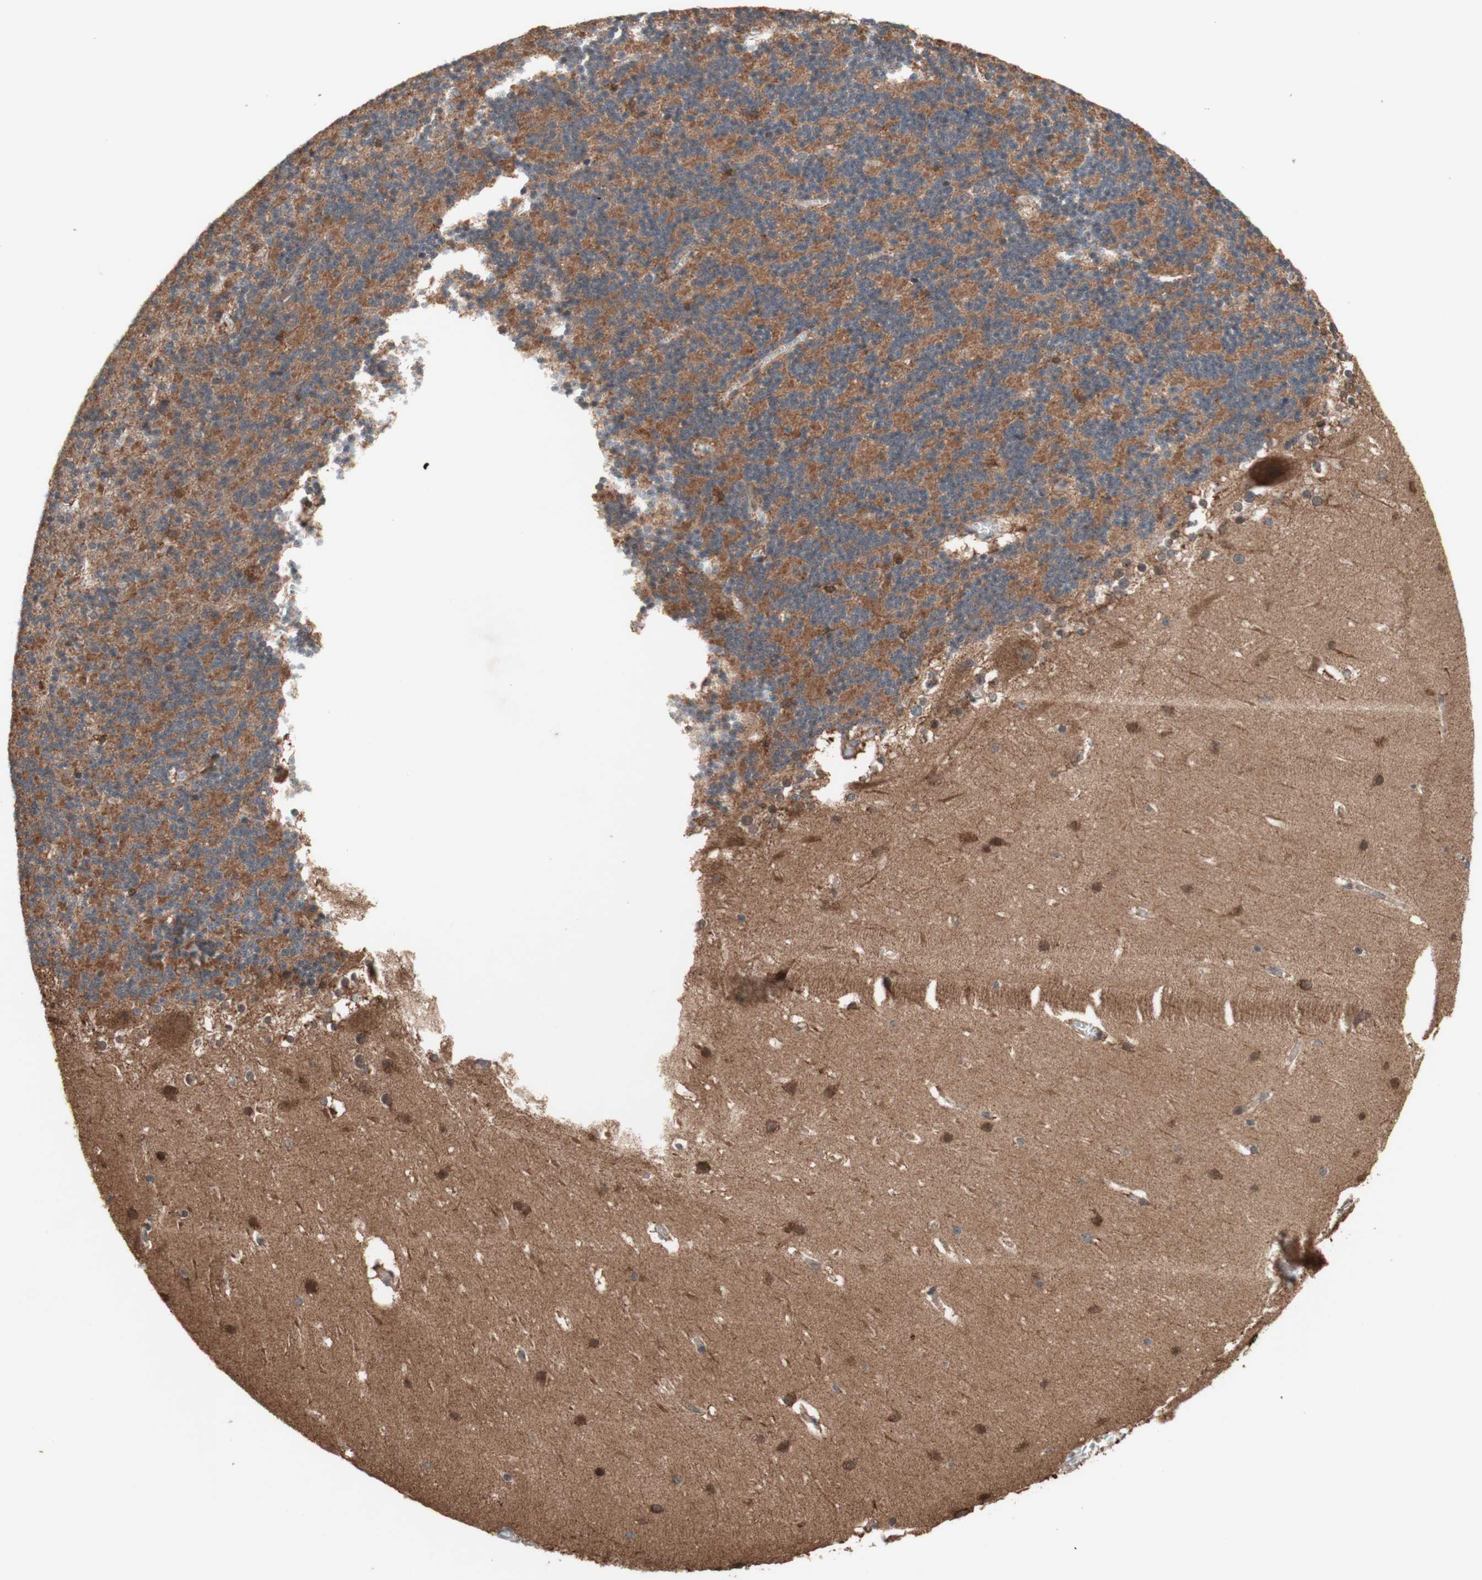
{"staining": {"intensity": "strong", "quantity": "25%-75%", "location": "cytoplasmic/membranous"}, "tissue": "cerebellum", "cell_type": "Cells in granular layer", "image_type": "normal", "snomed": [{"axis": "morphology", "description": "Normal tissue, NOS"}, {"axis": "topography", "description": "Cerebellum"}], "caption": "DAB (3,3'-diaminobenzidine) immunohistochemical staining of benign human cerebellum demonstrates strong cytoplasmic/membranous protein staining in about 25%-75% of cells in granular layer.", "gene": "DDOST", "patient": {"sex": "female", "age": 19}}